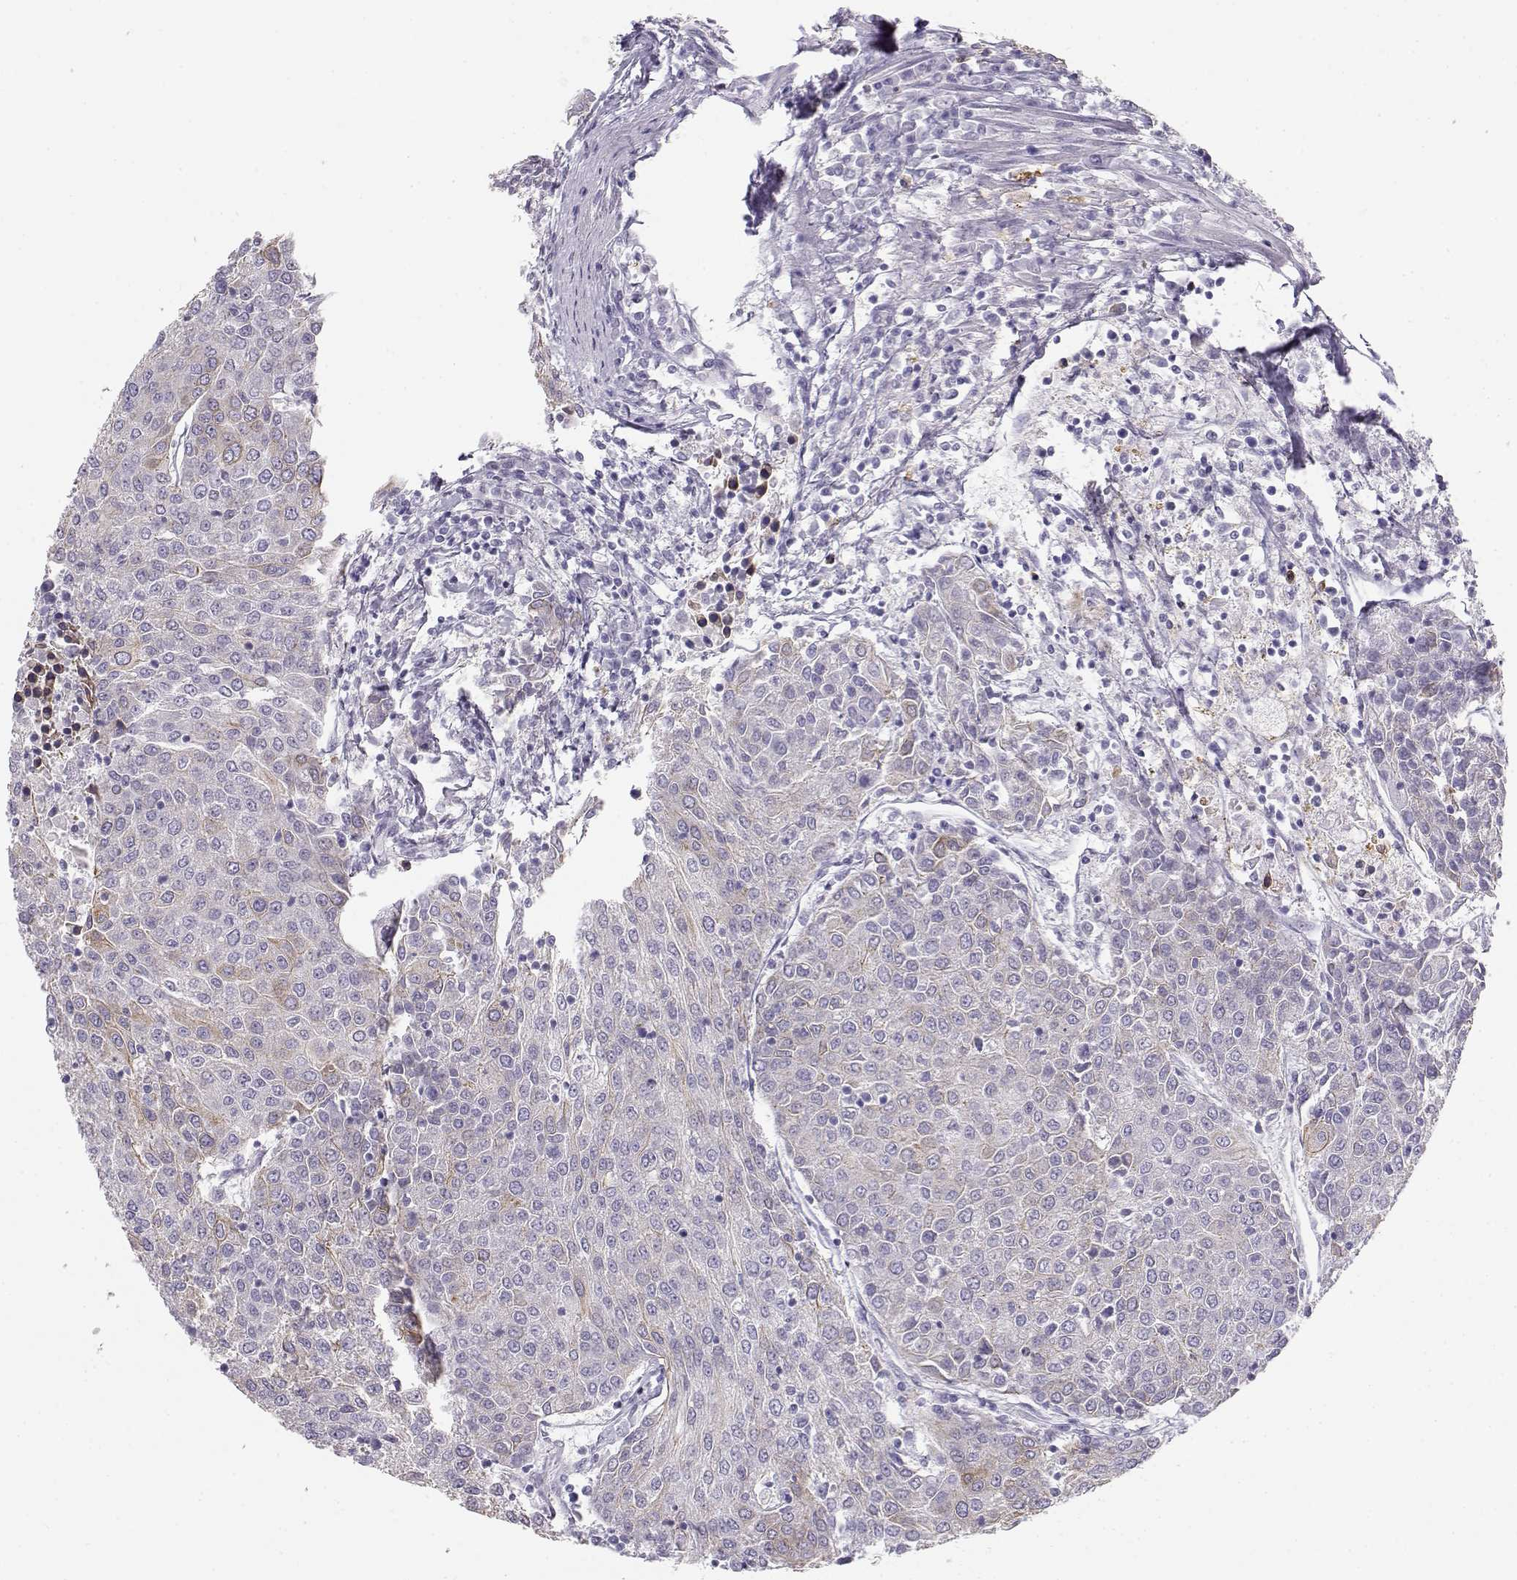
{"staining": {"intensity": "weak", "quantity": "25%-75%", "location": "cytoplasmic/membranous"}, "tissue": "urothelial cancer", "cell_type": "Tumor cells", "image_type": "cancer", "snomed": [{"axis": "morphology", "description": "Urothelial carcinoma, High grade"}, {"axis": "topography", "description": "Urinary bladder"}], "caption": "A brown stain shows weak cytoplasmic/membranous expression of a protein in urothelial carcinoma (high-grade) tumor cells.", "gene": "NUTM1", "patient": {"sex": "female", "age": 85}}